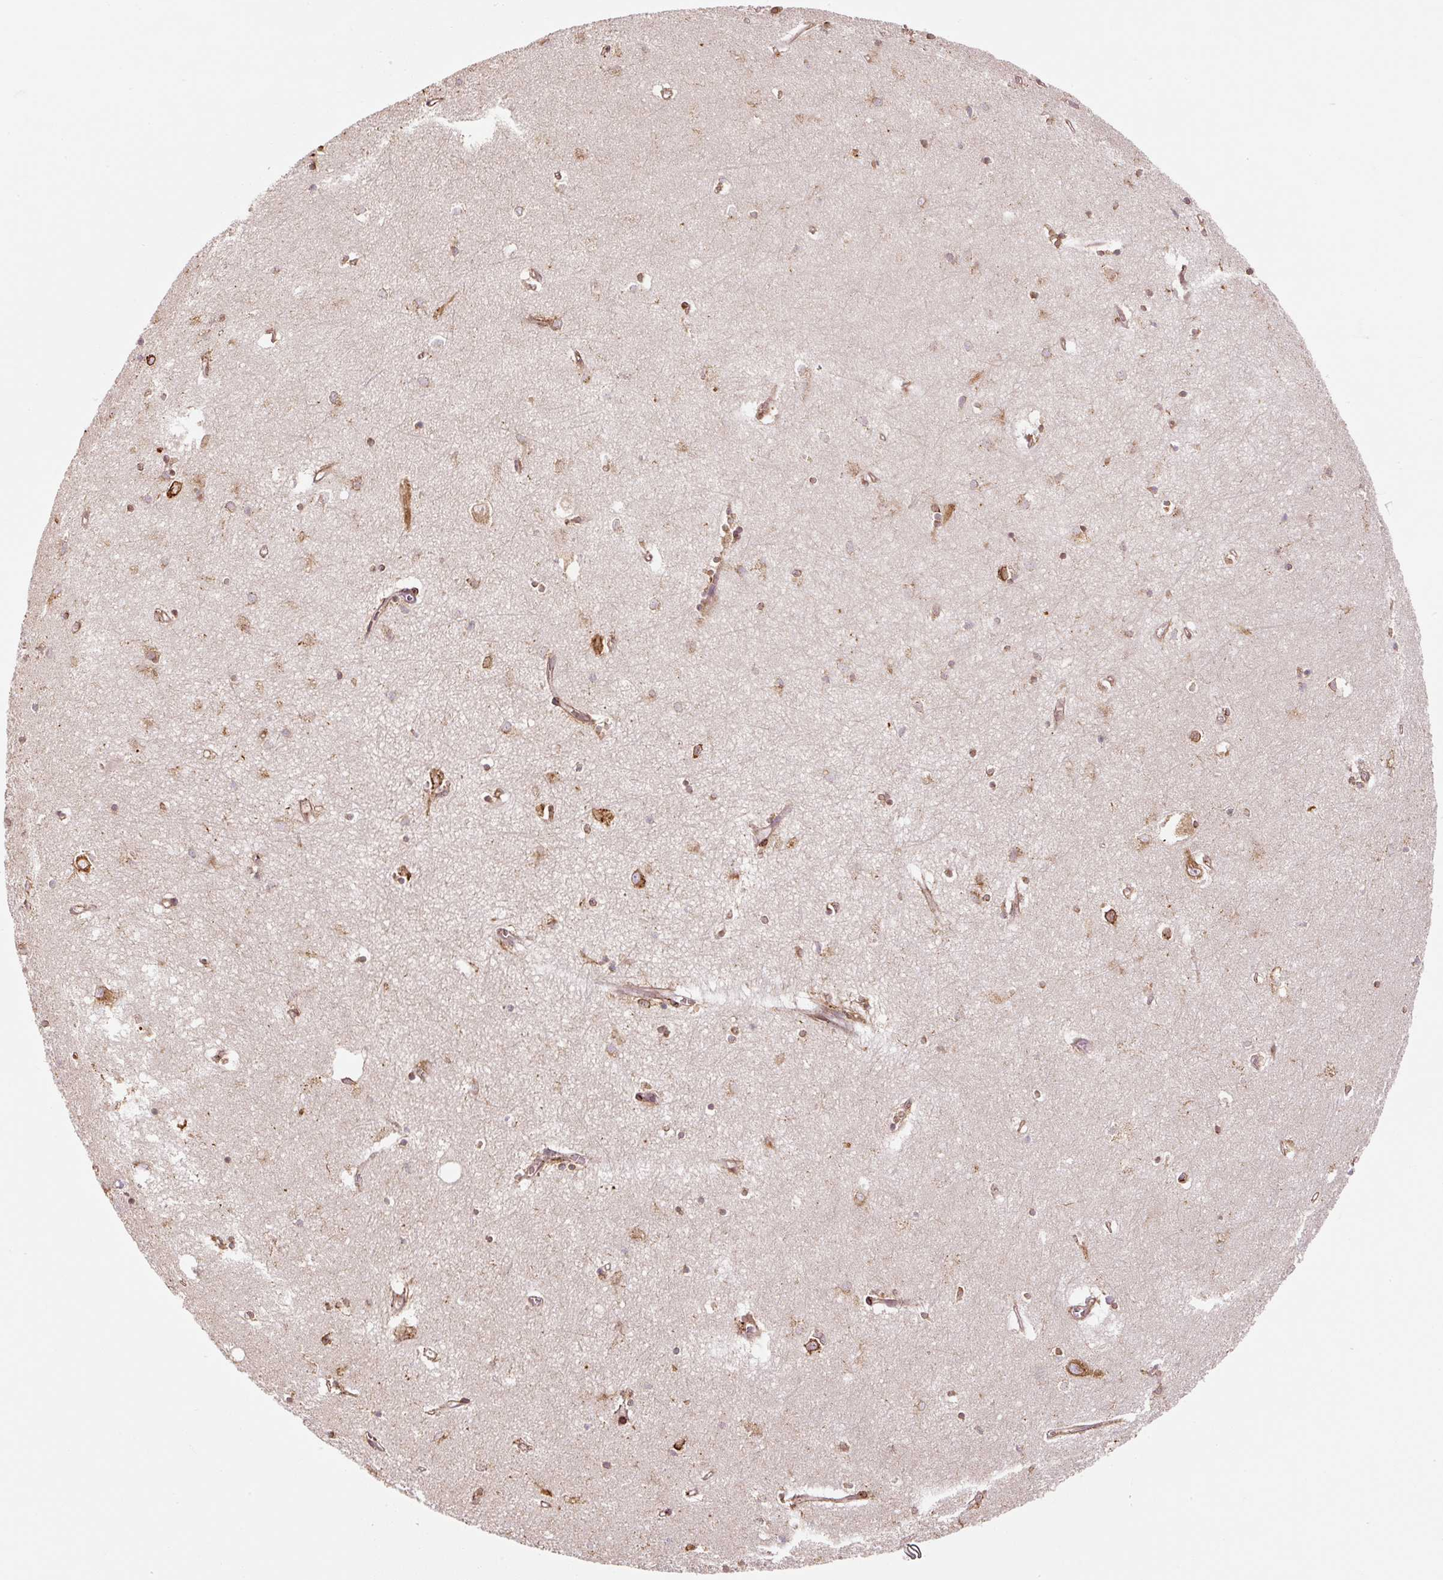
{"staining": {"intensity": "moderate", "quantity": ">75%", "location": "cytoplasmic/membranous"}, "tissue": "hippocampus", "cell_type": "Glial cells", "image_type": "normal", "snomed": [{"axis": "morphology", "description": "Normal tissue, NOS"}, {"axis": "topography", "description": "Hippocampus"}], "caption": "Approximately >75% of glial cells in normal human hippocampus exhibit moderate cytoplasmic/membranous protein staining as visualized by brown immunohistochemical staining.", "gene": "PRKCSH", "patient": {"sex": "female", "age": 64}}